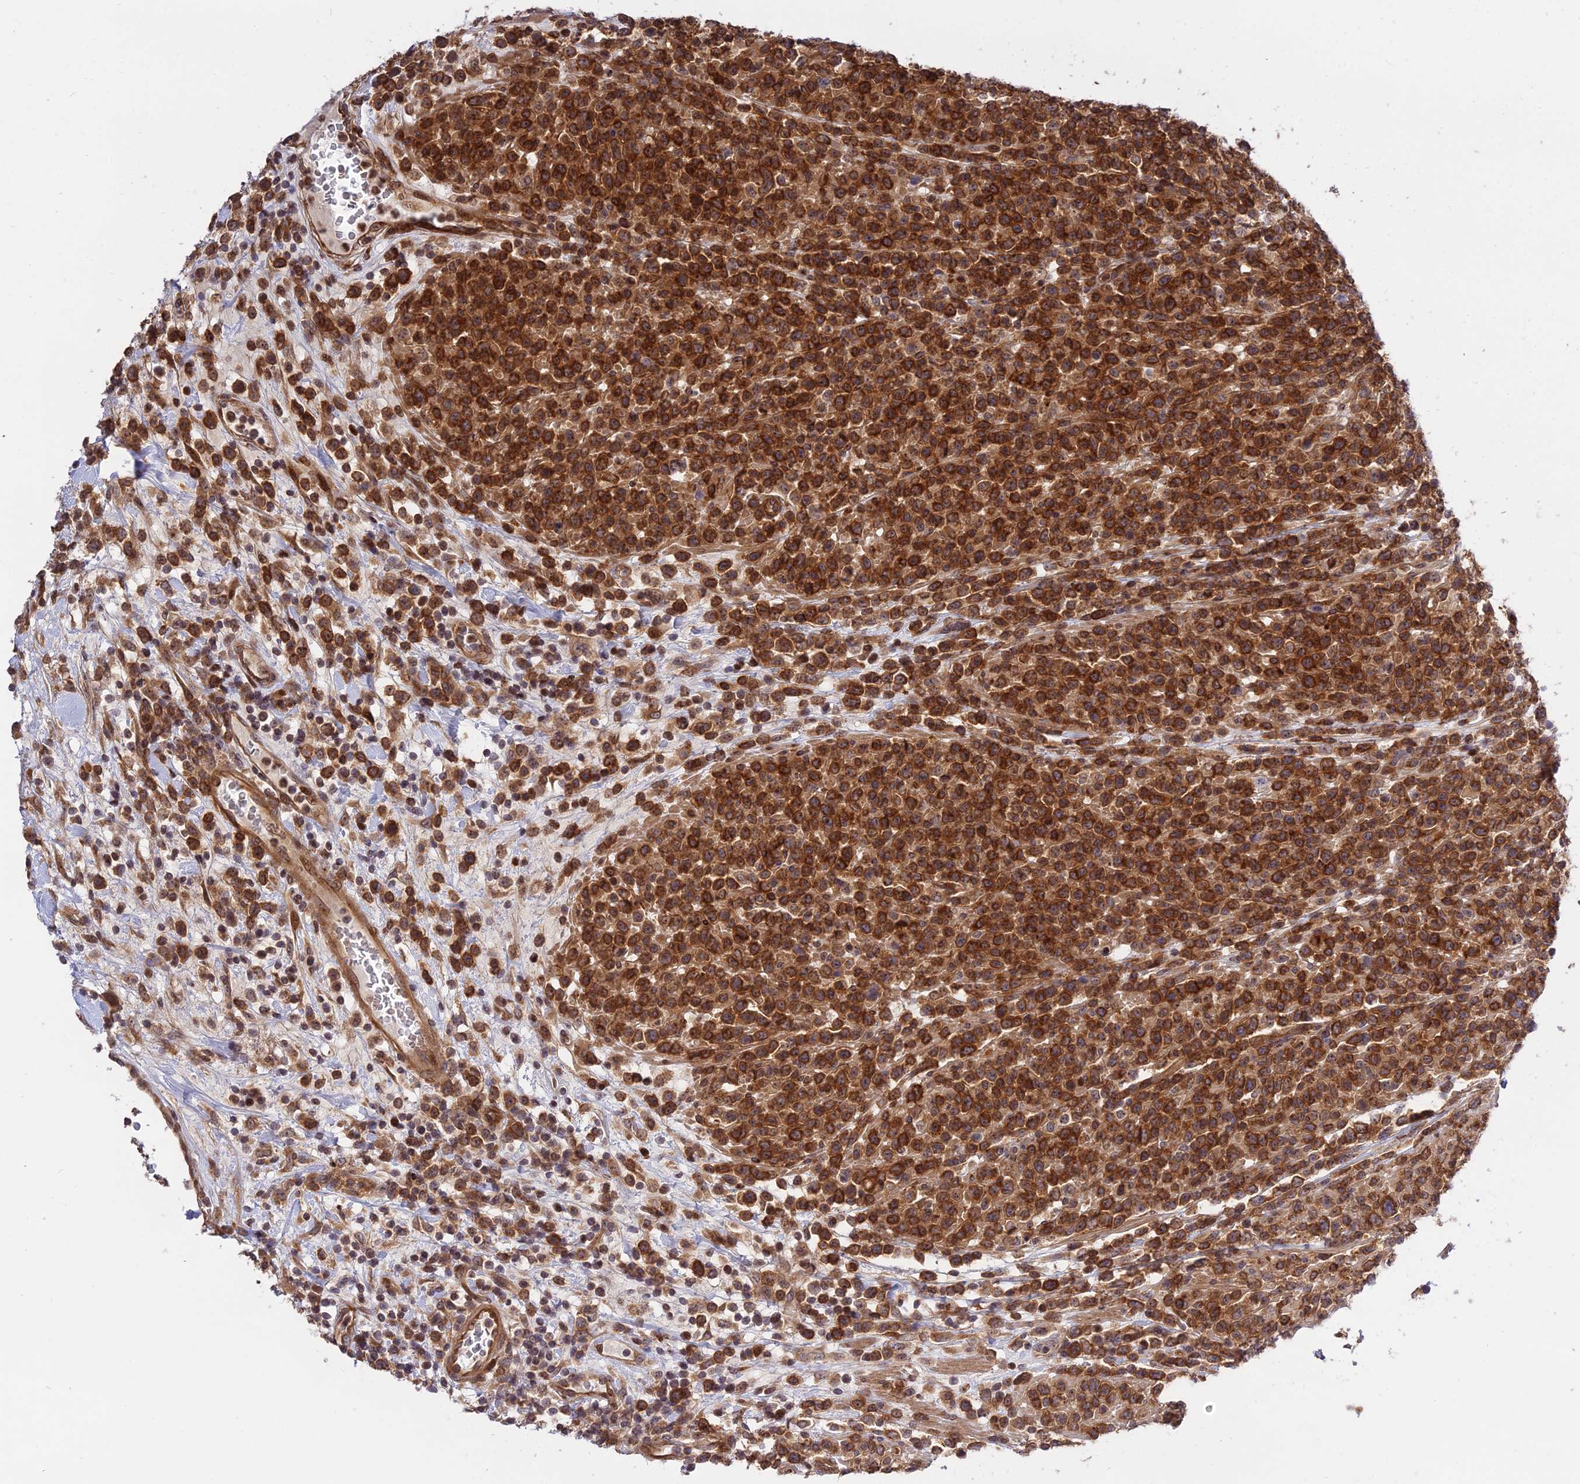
{"staining": {"intensity": "strong", "quantity": ">75%", "location": "cytoplasmic/membranous"}, "tissue": "lymphoma", "cell_type": "Tumor cells", "image_type": "cancer", "snomed": [{"axis": "morphology", "description": "Malignant lymphoma, non-Hodgkin's type, High grade"}, {"axis": "topography", "description": "Colon"}], "caption": "IHC (DAB) staining of high-grade malignant lymphoma, non-Hodgkin's type exhibits strong cytoplasmic/membranous protein positivity in about >75% of tumor cells.", "gene": "SMG6", "patient": {"sex": "female", "age": 53}}